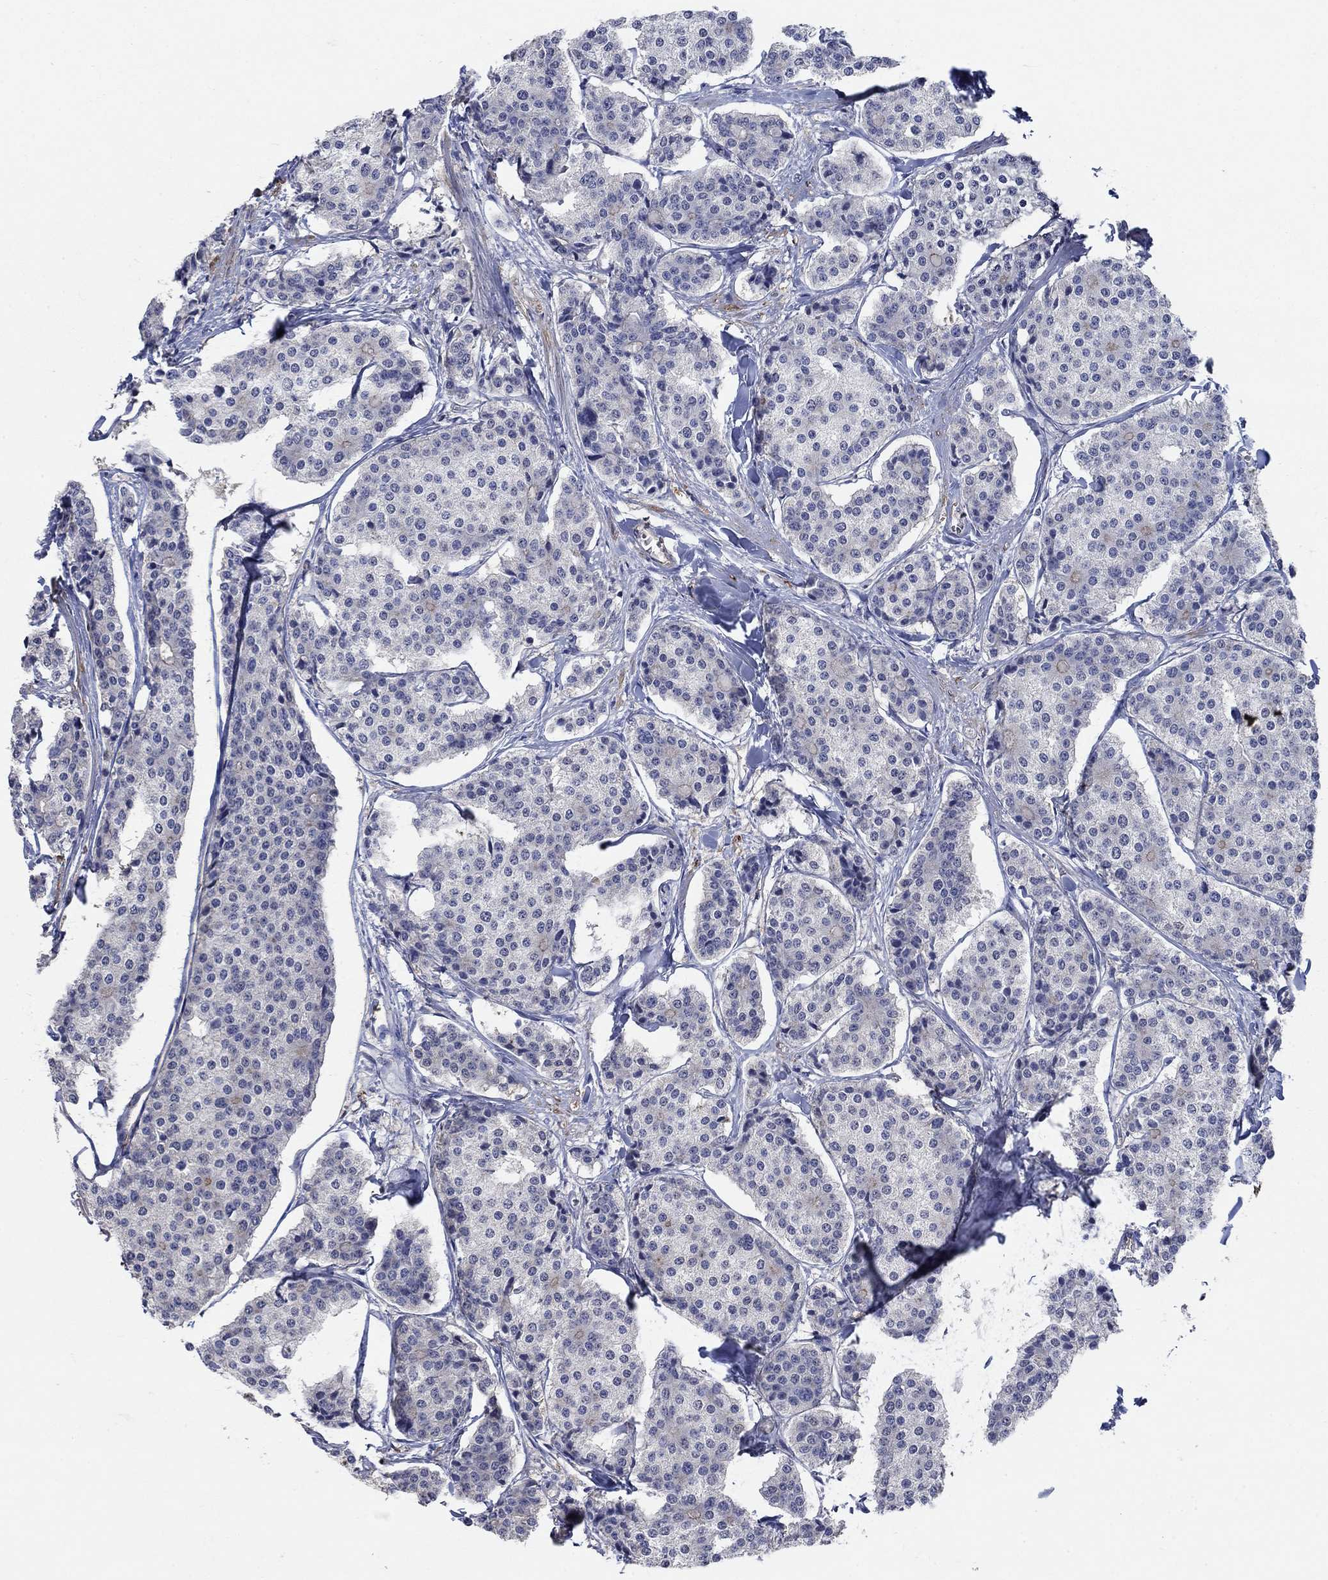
{"staining": {"intensity": "negative", "quantity": "none", "location": "none"}, "tissue": "carcinoid", "cell_type": "Tumor cells", "image_type": "cancer", "snomed": [{"axis": "morphology", "description": "Carcinoid, malignant, NOS"}, {"axis": "topography", "description": "Small intestine"}], "caption": "There is no significant staining in tumor cells of malignant carcinoid.", "gene": "FLNC", "patient": {"sex": "female", "age": 65}}